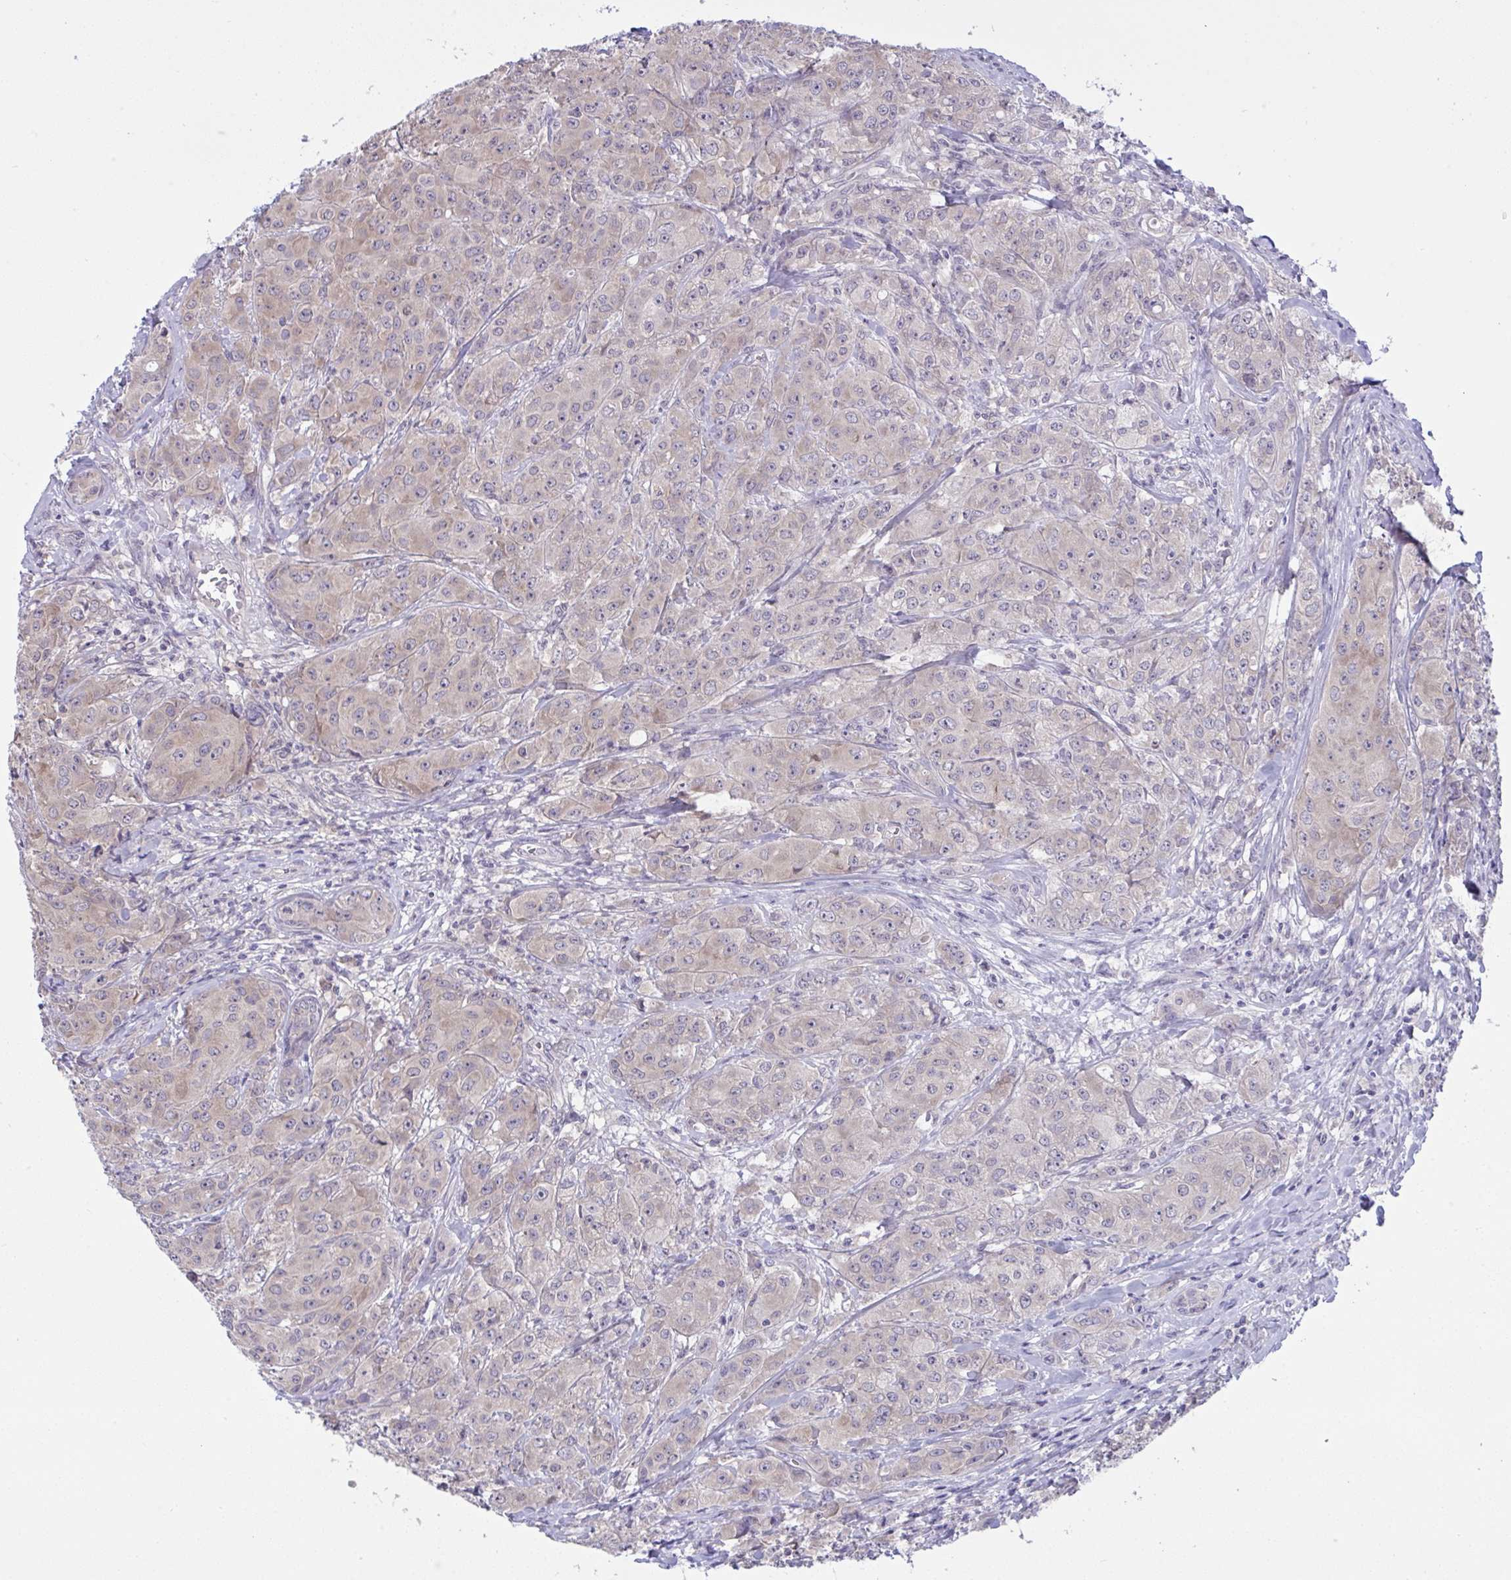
{"staining": {"intensity": "weak", "quantity": "25%-75%", "location": "cytoplasmic/membranous"}, "tissue": "breast cancer", "cell_type": "Tumor cells", "image_type": "cancer", "snomed": [{"axis": "morphology", "description": "Normal tissue, NOS"}, {"axis": "morphology", "description": "Duct carcinoma"}, {"axis": "topography", "description": "Breast"}], "caption": "Protein expression analysis of human breast invasive ductal carcinoma reveals weak cytoplasmic/membranous expression in approximately 25%-75% of tumor cells. Using DAB (3,3'-diaminobenzidine) (brown) and hematoxylin (blue) stains, captured at high magnification using brightfield microscopy.", "gene": "TMEM41A", "patient": {"sex": "female", "age": 43}}